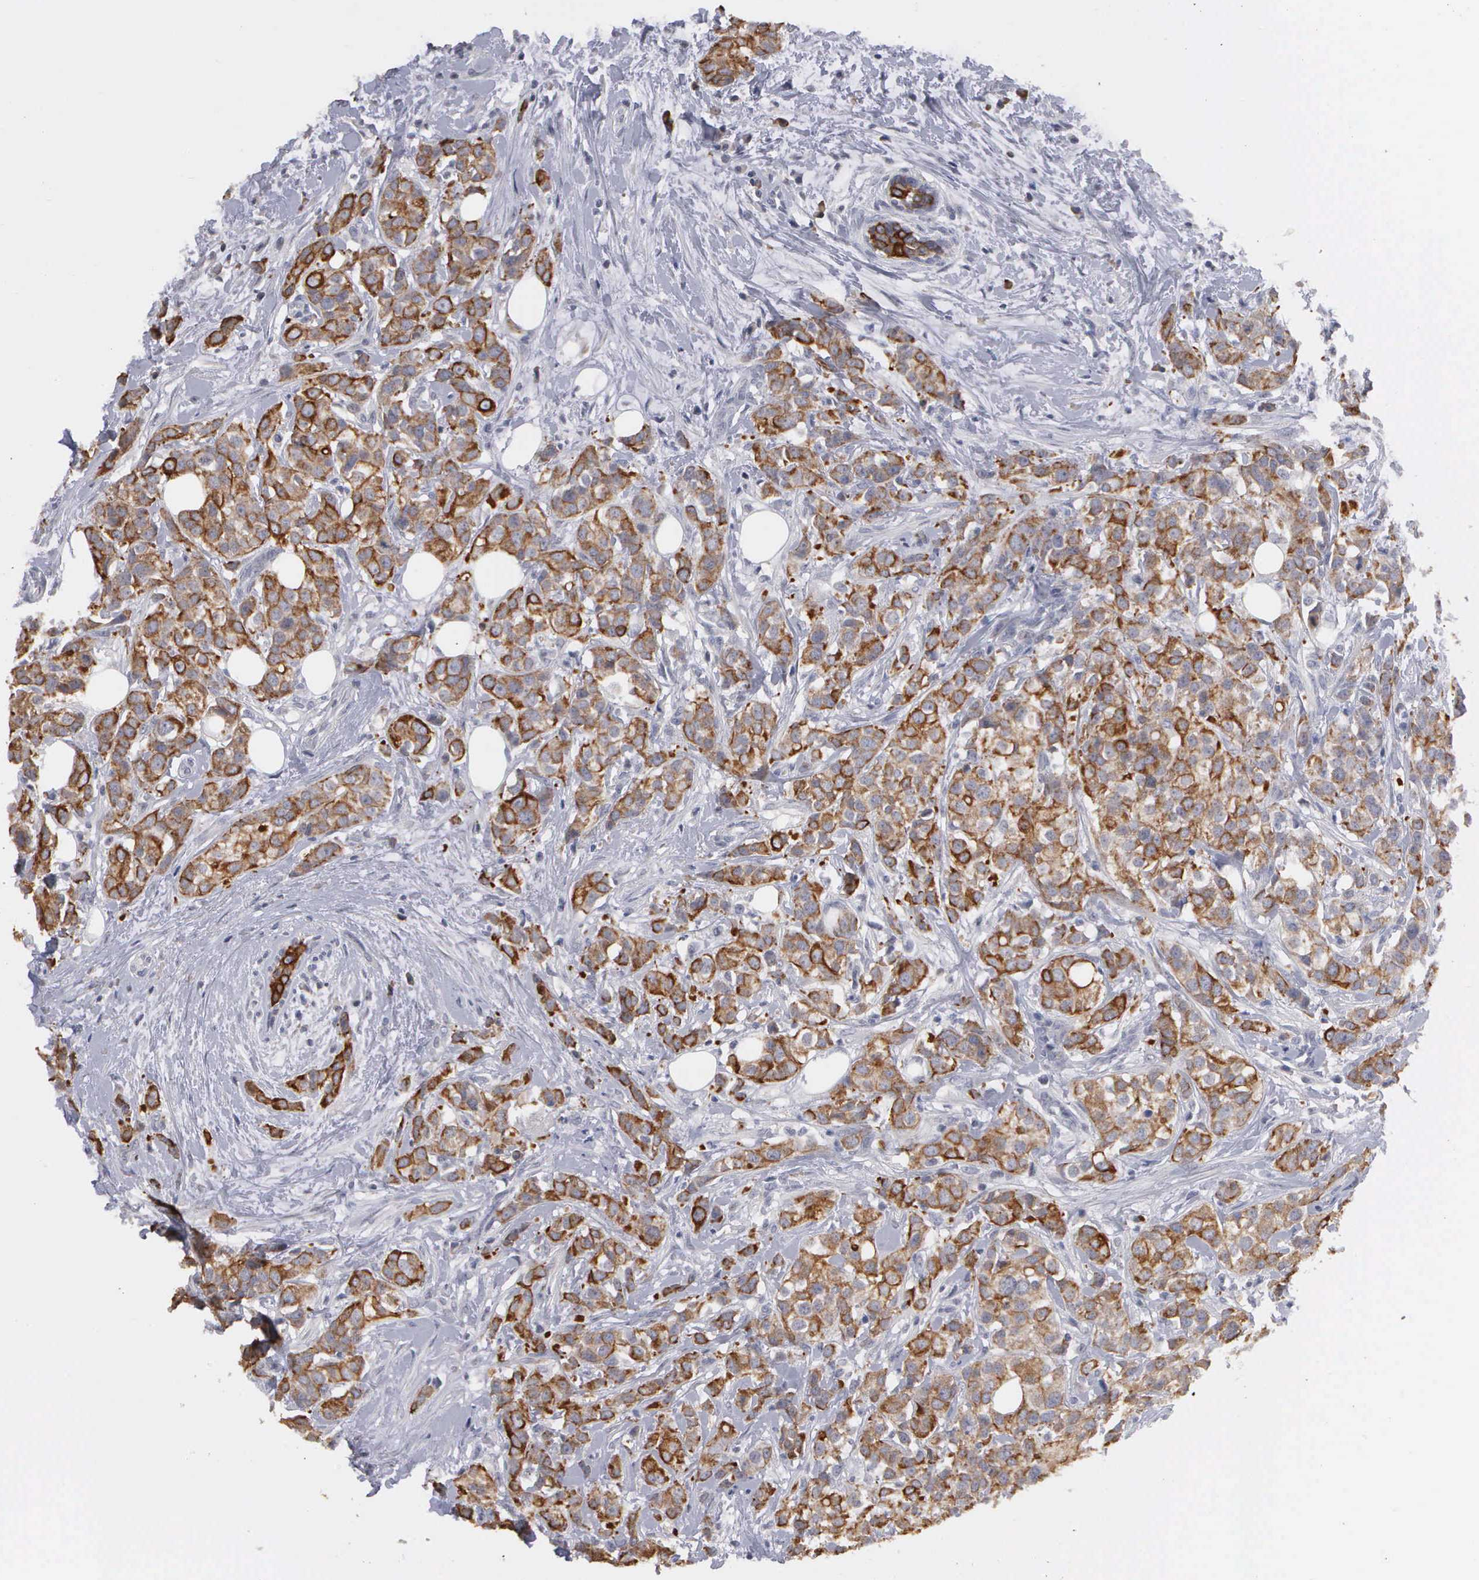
{"staining": {"intensity": "moderate", "quantity": "25%-75%", "location": "cytoplasmic/membranous"}, "tissue": "breast cancer", "cell_type": "Tumor cells", "image_type": "cancer", "snomed": [{"axis": "morphology", "description": "Duct carcinoma"}, {"axis": "topography", "description": "Breast"}], "caption": "A high-resolution photomicrograph shows immunohistochemistry staining of breast invasive ductal carcinoma, which shows moderate cytoplasmic/membranous staining in approximately 25%-75% of tumor cells.", "gene": "WDR89", "patient": {"sex": "female", "age": 55}}